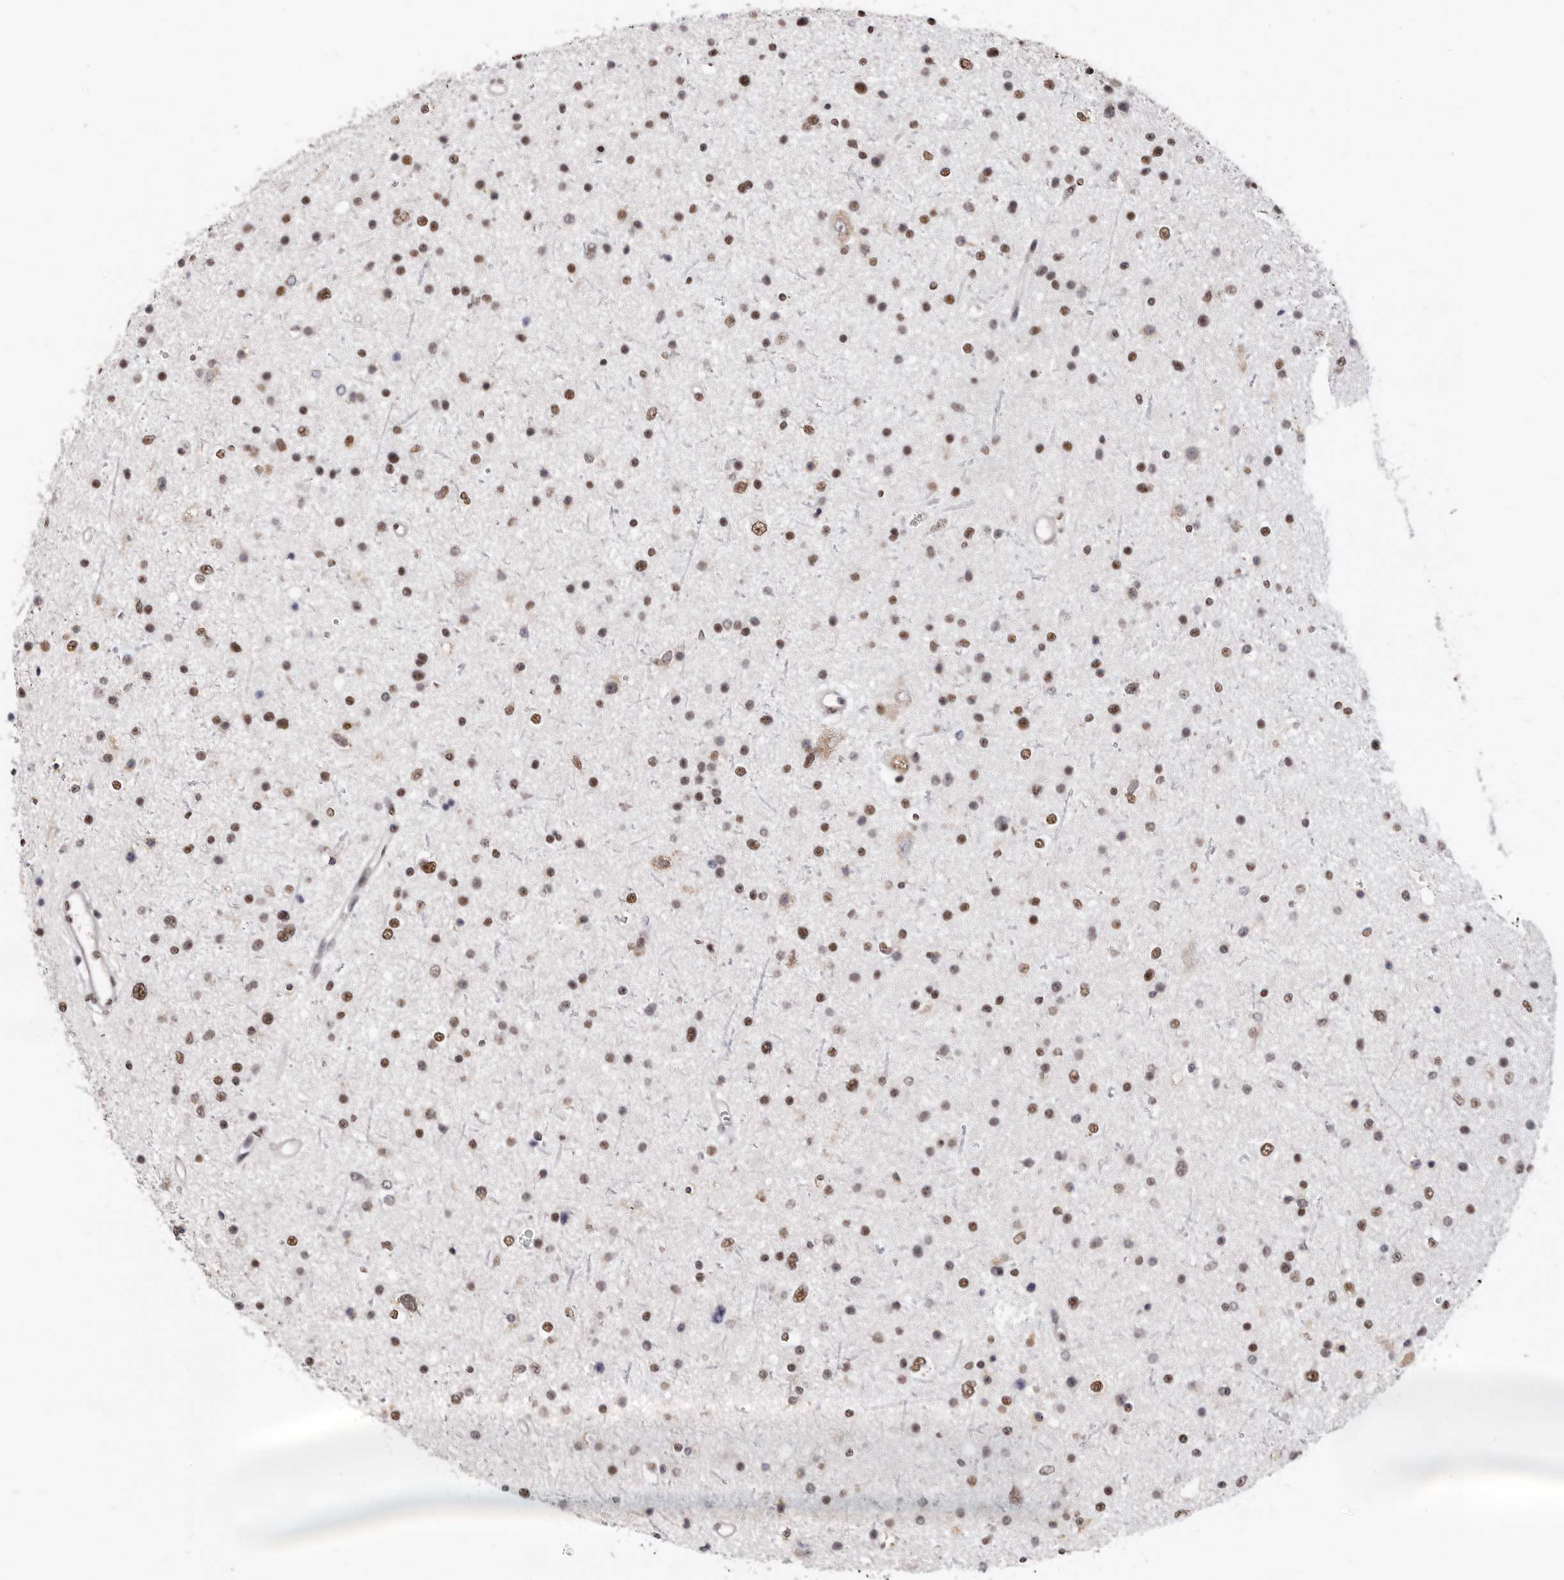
{"staining": {"intensity": "moderate", "quantity": ">75%", "location": "nuclear"}, "tissue": "glioma", "cell_type": "Tumor cells", "image_type": "cancer", "snomed": [{"axis": "morphology", "description": "Glioma, malignant, Low grade"}, {"axis": "topography", "description": "Brain"}], "caption": "This micrograph shows IHC staining of glioma, with medium moderate nuclear staining in about >75% of tumor cells.", "gene": "SCAF4", "patient": {"sex": "female", "age": 37}}